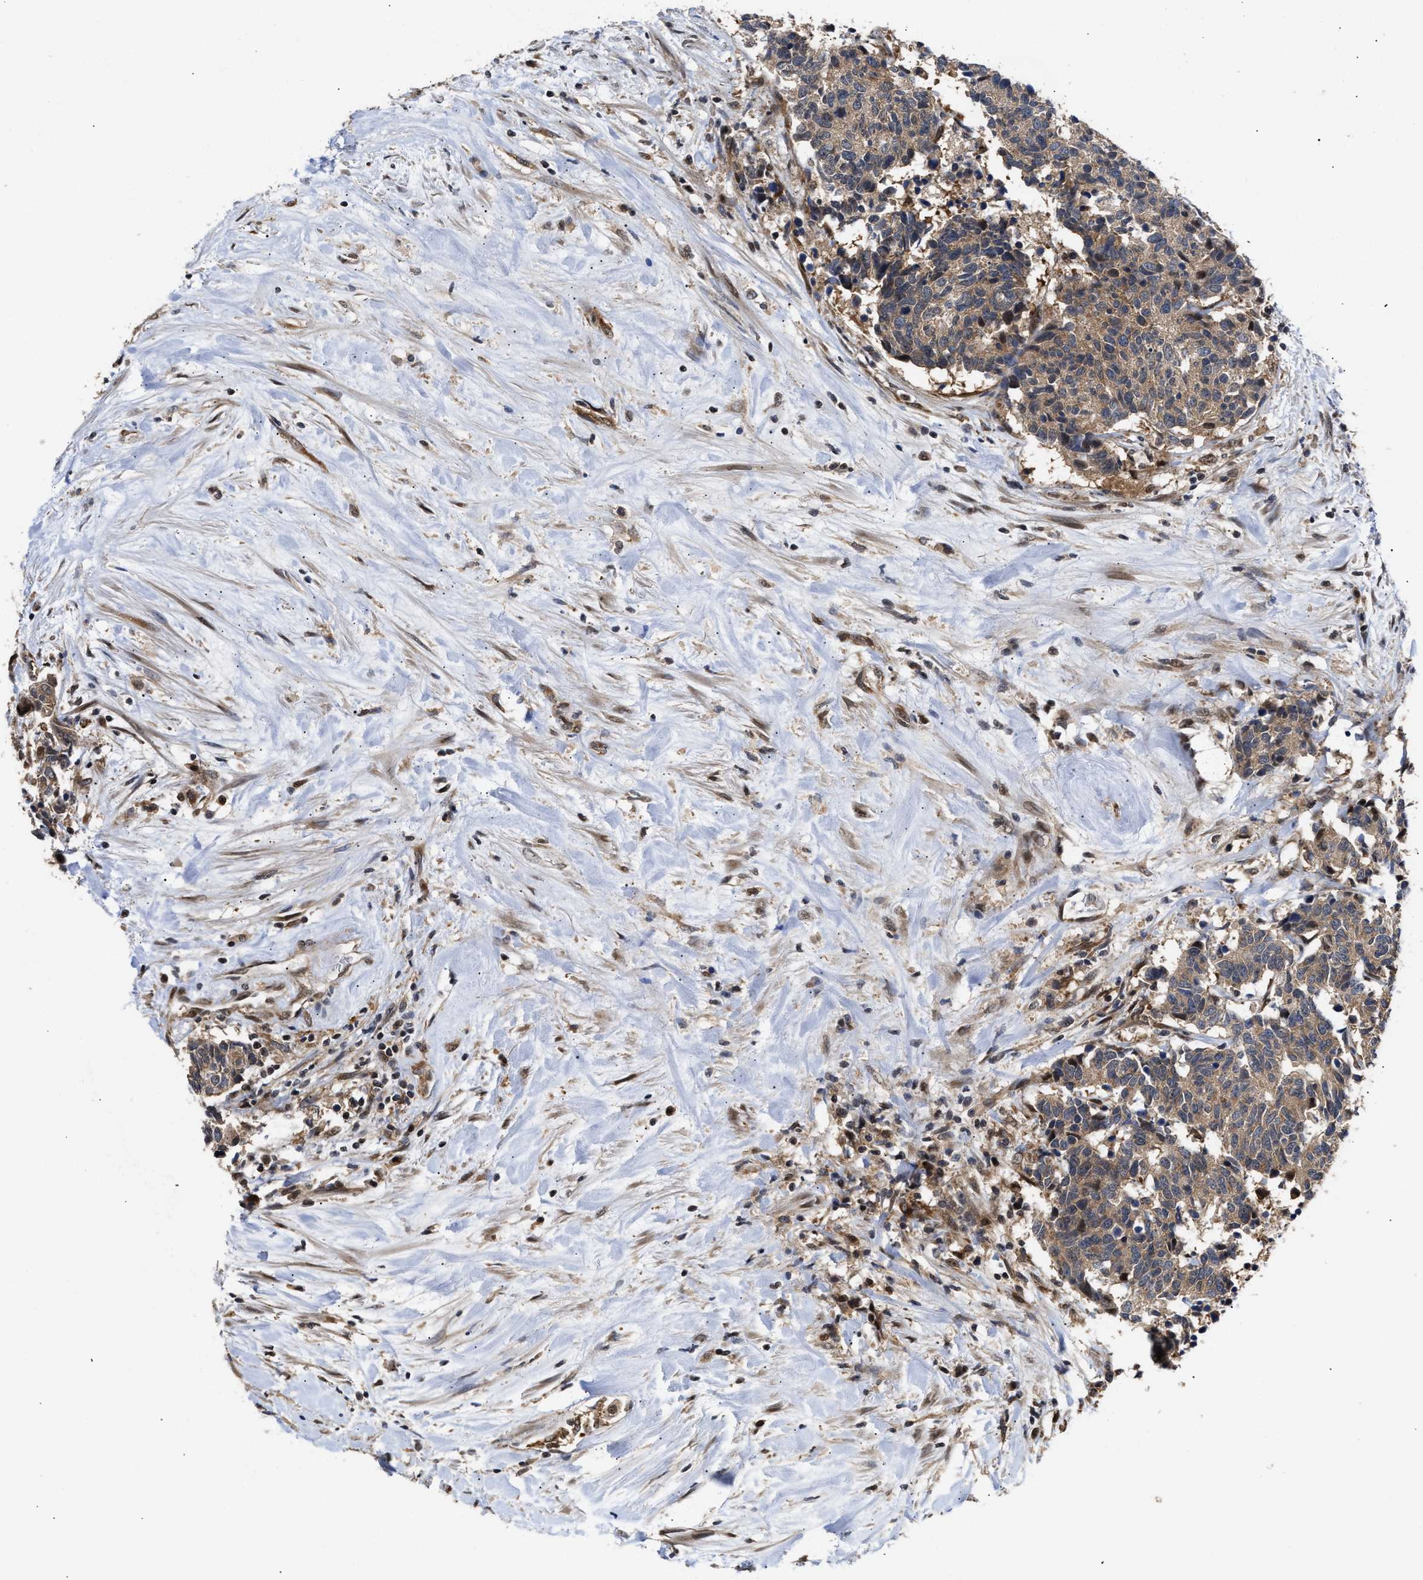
{"staining": {"intensity": "weak", "quantity": ">75%", "location": "cytoplasmic/membranous"}, "tissue": "carcinoid", "cell_type": "Tumor cells", "image_type": "cancer", "snomed": [{"axis": "morphology", "description": "Carcinoma, NOS"}, {"axis": "morphology", "description": "Carcinoid, malignant, NOS"}, {"axis": "topography", "description": "Urinary bladder"}], "caption": "An image showing weak cytoplasmic/membranous staining in approximately >75% of tumor cells in carcinoid, as visualized by brown immunohistochemical staining.", "gene": "CLIP2", "patient": {"sex": "male", "age": 57}}